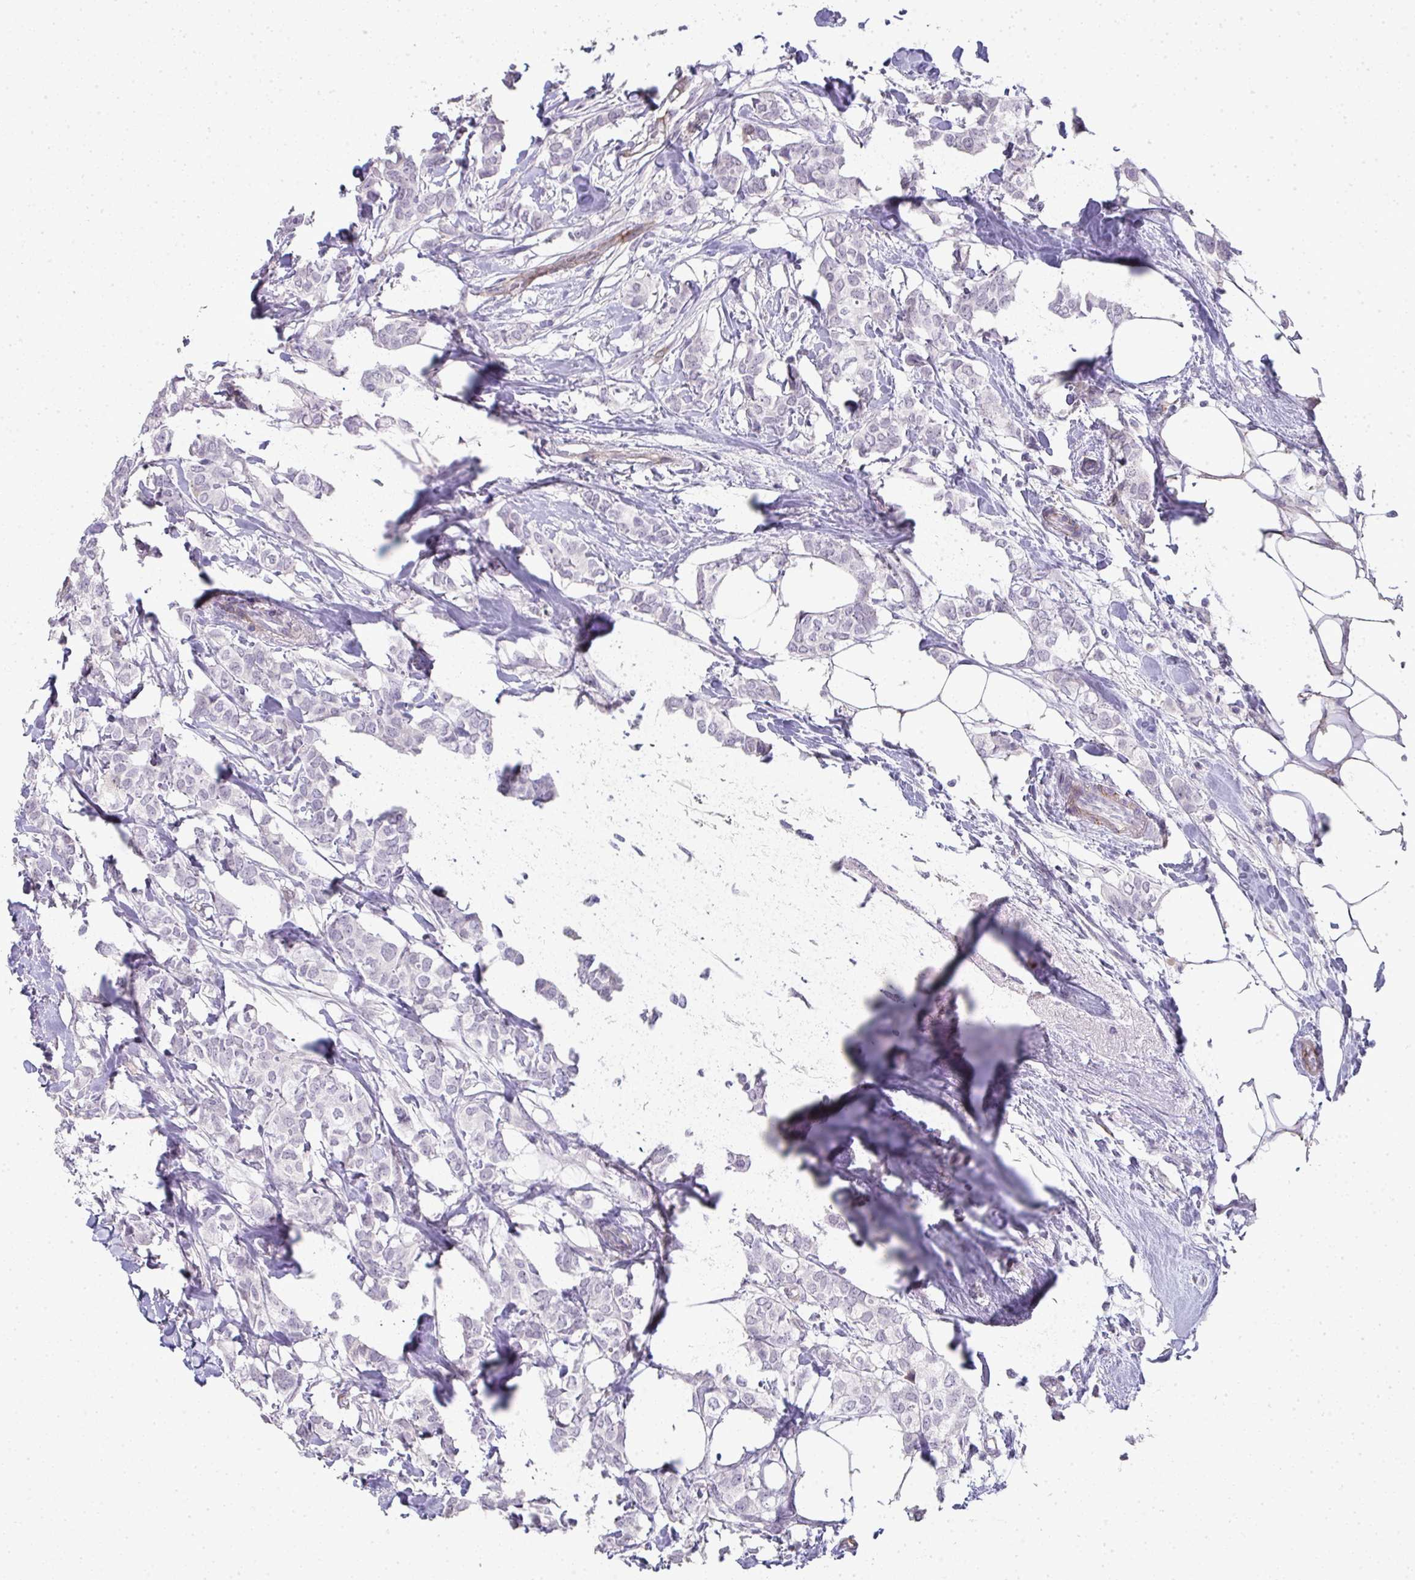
{"staining": {"intensity": "negative", "quantity": "none", "location": "none"}, "tissue": "breast cancer", "cell_type": "Tumor cells", "image_type": "cancer", "snomed": [{"axis": "morphology", "description": "Duct carcinoma"}, {"axis": "topography", "description": "Breast"}], "caption": "This is a micrograph of immunohistochemistry staining of breast infiltrating ductal carcinoma, which shows no positivity in tumor cells.", "gene": "UBE2S", "patient": {"sex": "female", "age": 62}}